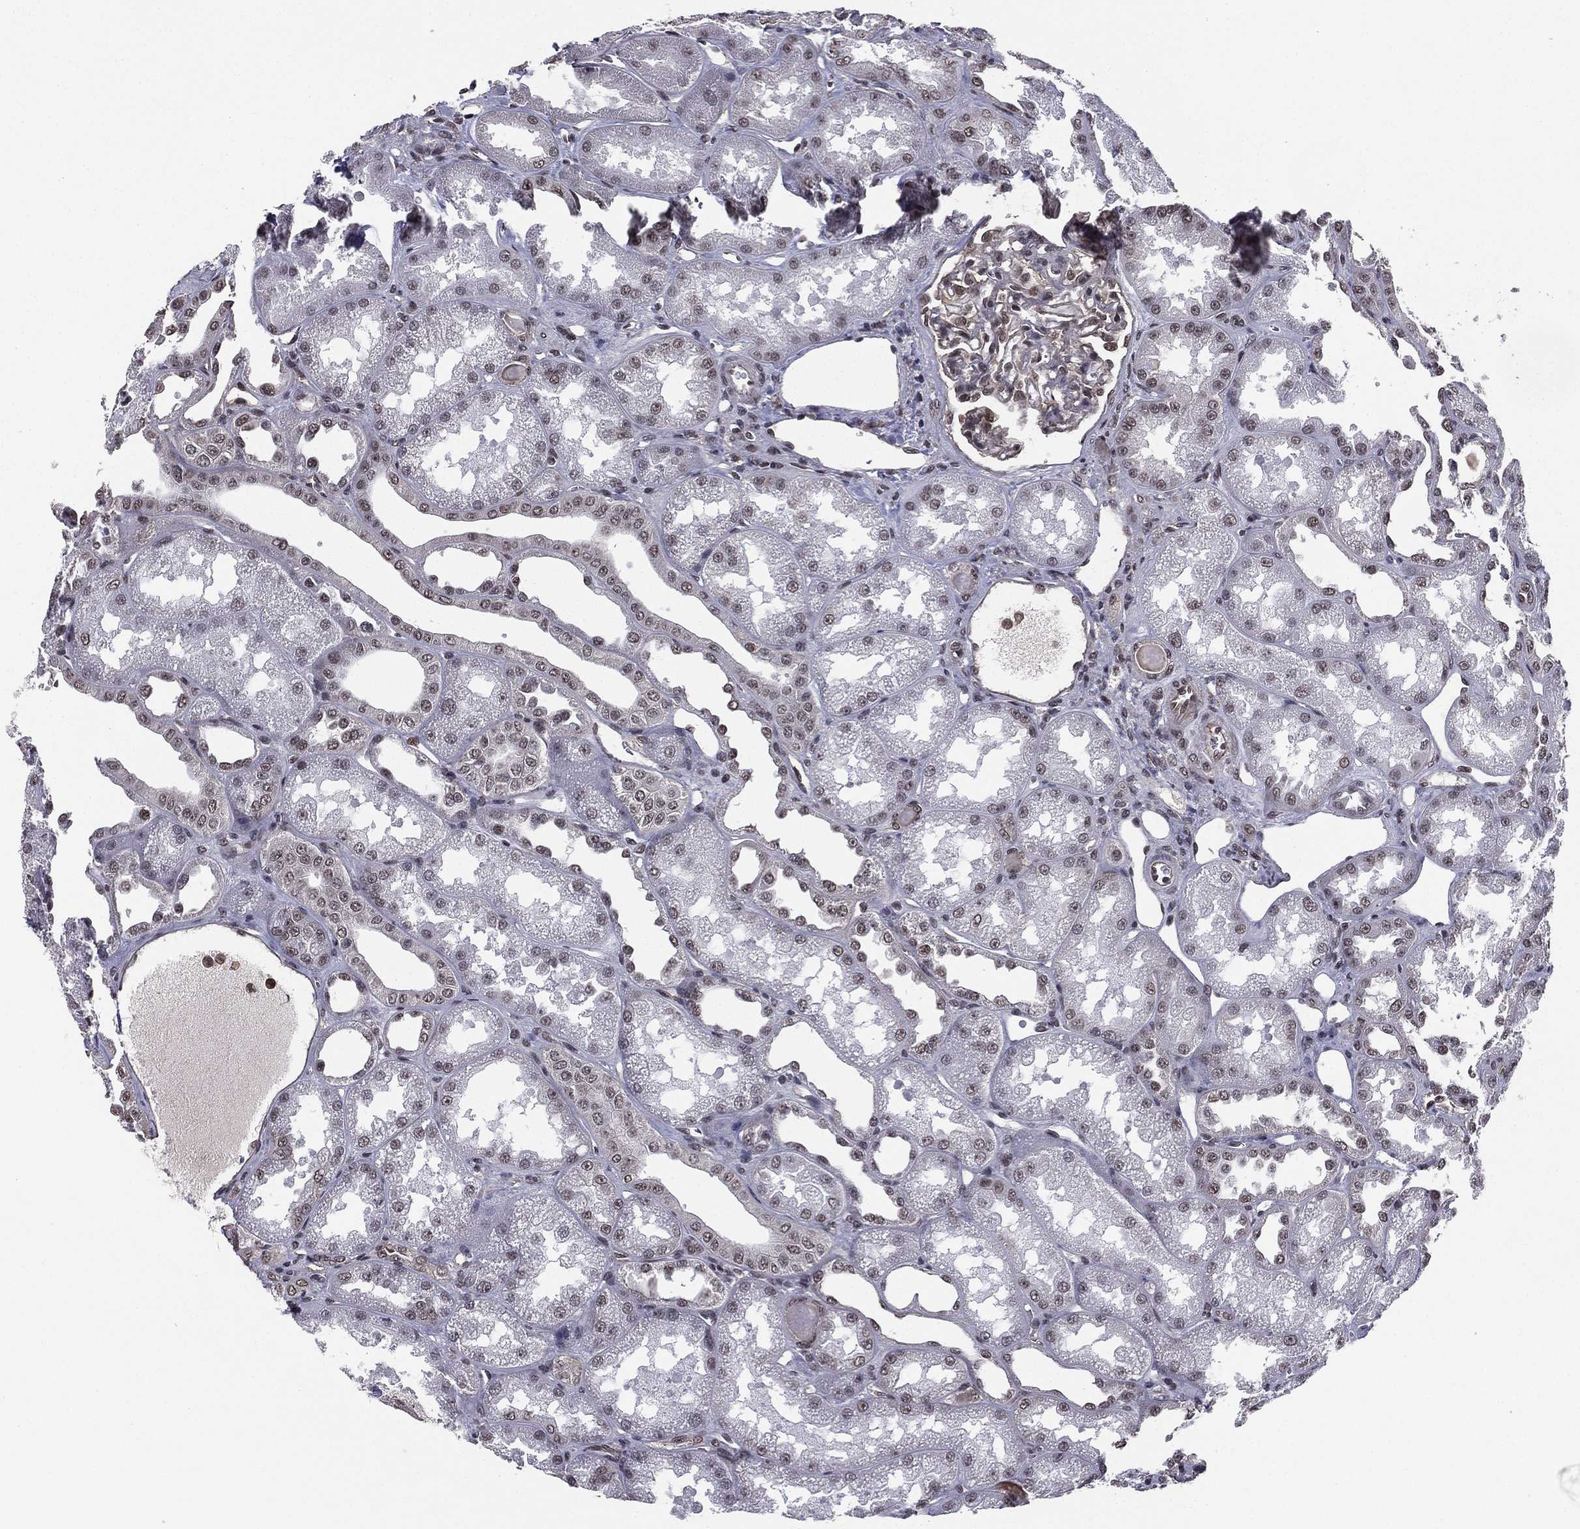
{"staining": {"intensity": "negative", "quantity": "none", "location": "none"}, "tissue": "kidney", "cell_type": "Cells in glomeruli", "image_type": "normal", "snomed": [{"axis": "morphology", "description": "Normal tissue, NOS"}, {"axis": "topography", "description": "Kidney"}], "caption": "Image shows no significant protein expression in cells in glomeruli of normal kidney. (Stains: DAB (3,3'-diaminobenzidine) immunohistochemistry with hematoxylin counter stain, Microscopy: brightfield microscopy at high magnification).", "gene": "RARB", "patient": {"sex": "male", "age": 61}}